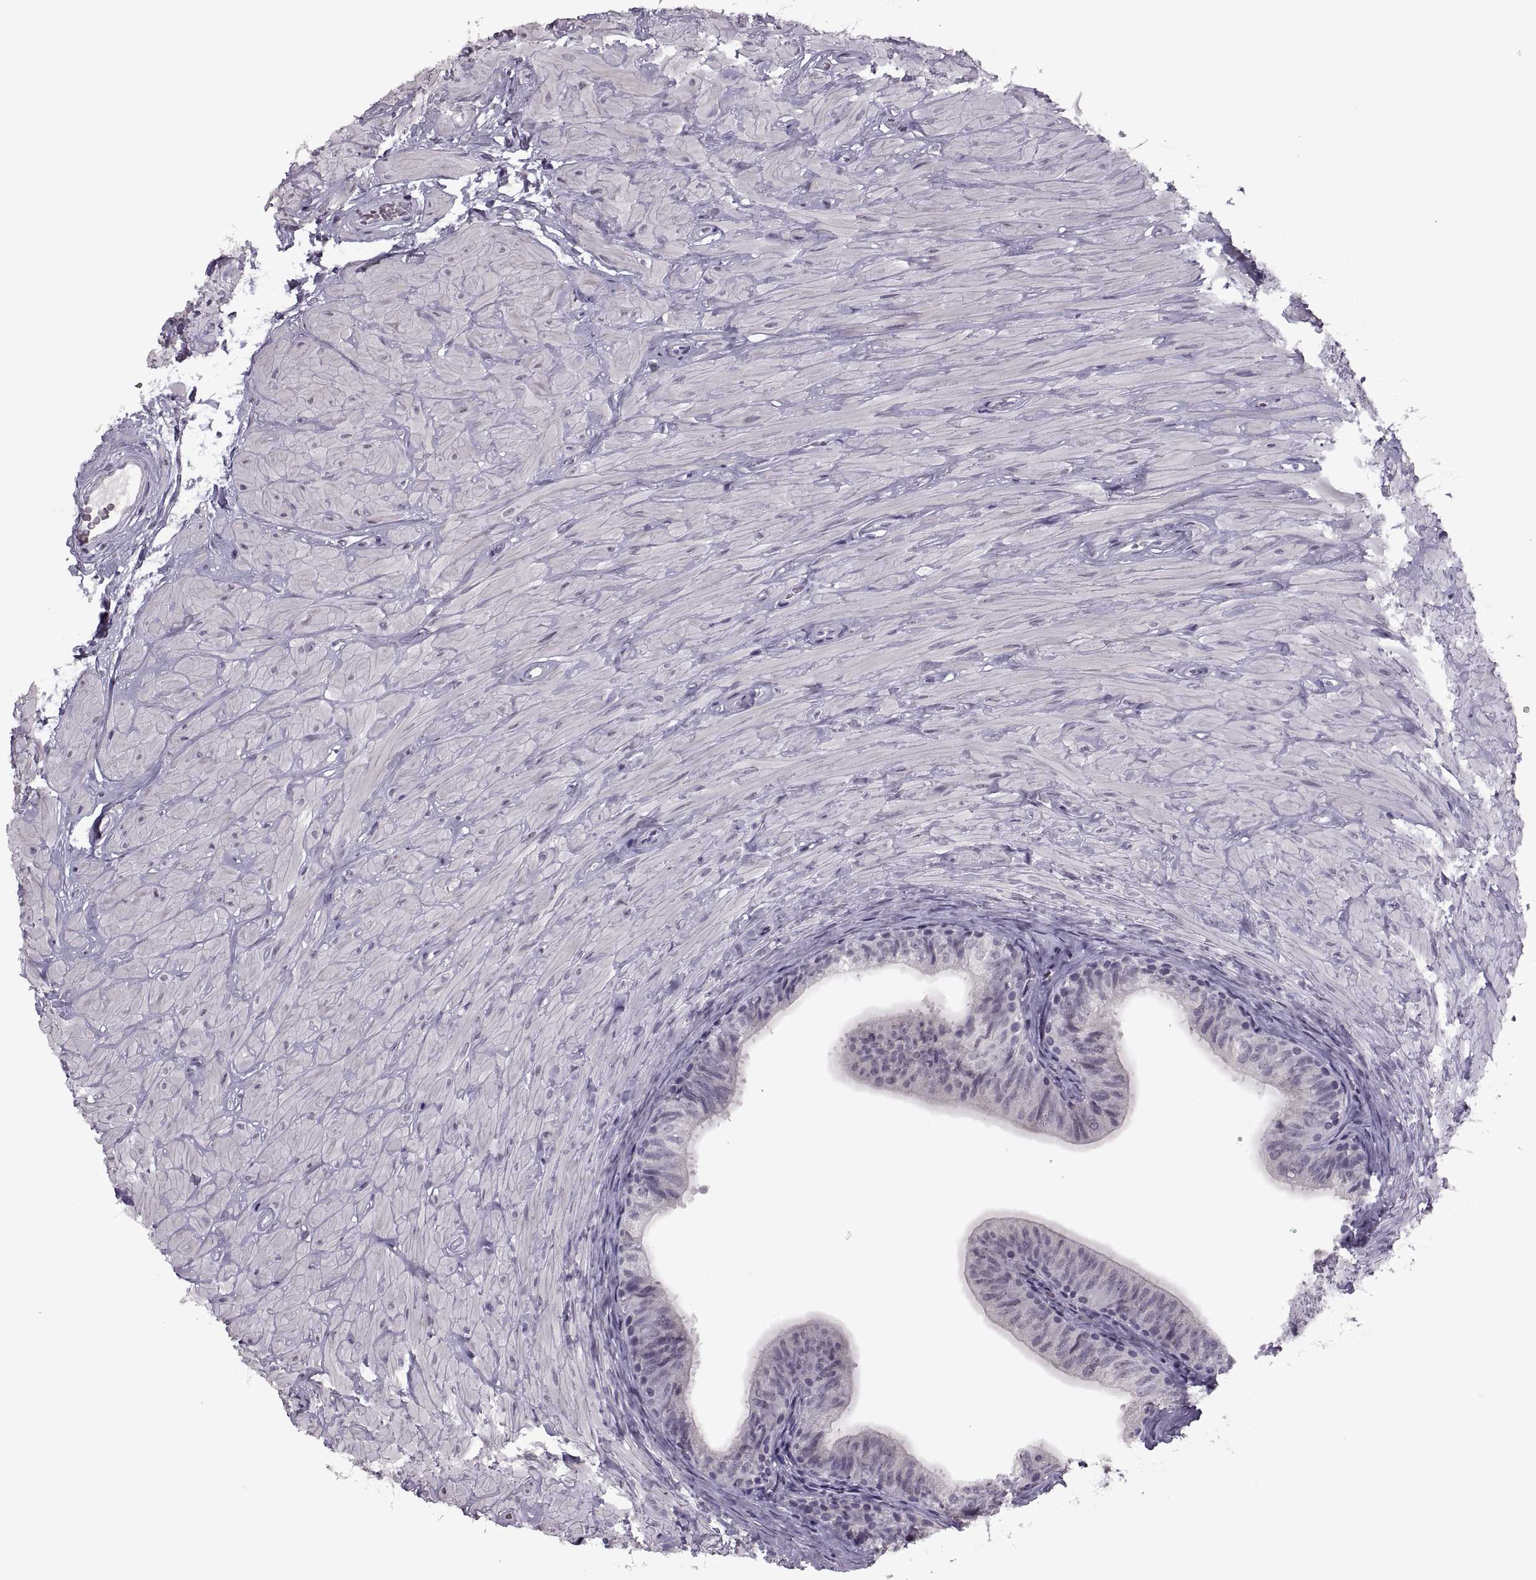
{"staining": {"intensity": "negative", "quantity": "none", "location": "none"}, "tissue": "epididymis", "cell_type": "Glandular cells", "image_type": "normal", "snomed": [{"axis": "morphology", "description": "Normal tissue, NOS"}, {"axis": "topography", "description": "Epididymis"}, {"axis": "topography", "description": "Vas deferens"}], "caption": "Immunohistochemistry histopathology image of benign epididymis stained for a protein (brown), which displays no positivity in glandular cells.", "gene": "PAGE2B", "patient": {"sex": "male", "age": 23}}